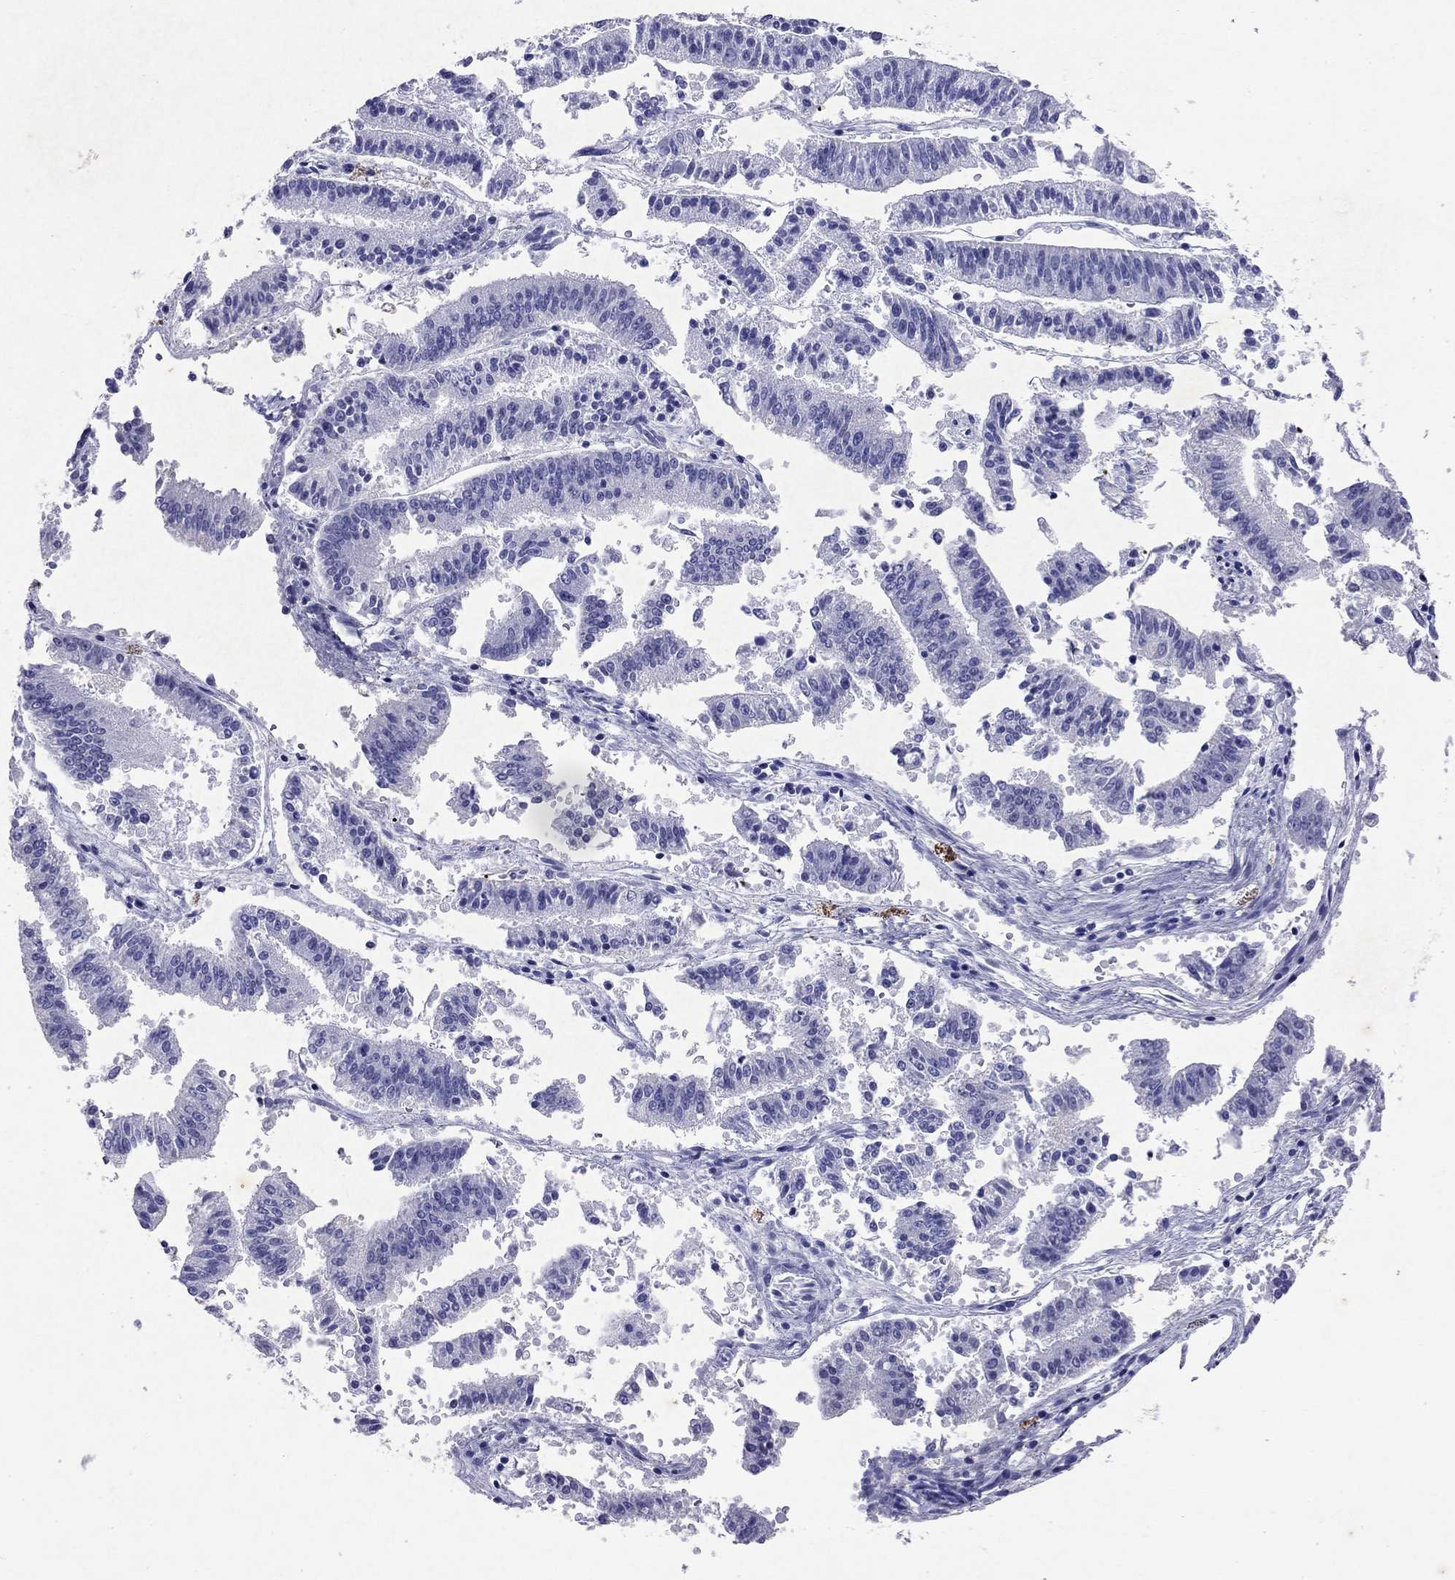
{"staining": {"intensity": "negative", "quantity": "none", "location": "none"}, "tissue": "endometrial cancer", "cell_type": "Tumor cells", "image_type": "cancer", "snomed": [{"axis": "morphology", "description": "Adenocarcinoma, NOS"}, {"axis": "topography", "description": "Endometrium"}], "caption": "High magnification brightfield microscopy of endometrial cancer stained with DAB (brown) and counterstained with hematoxylin (blue): tumor cells show no significant expression.", "gene": "ARMC12", "patient": {"sex": "female", "age": 66}}